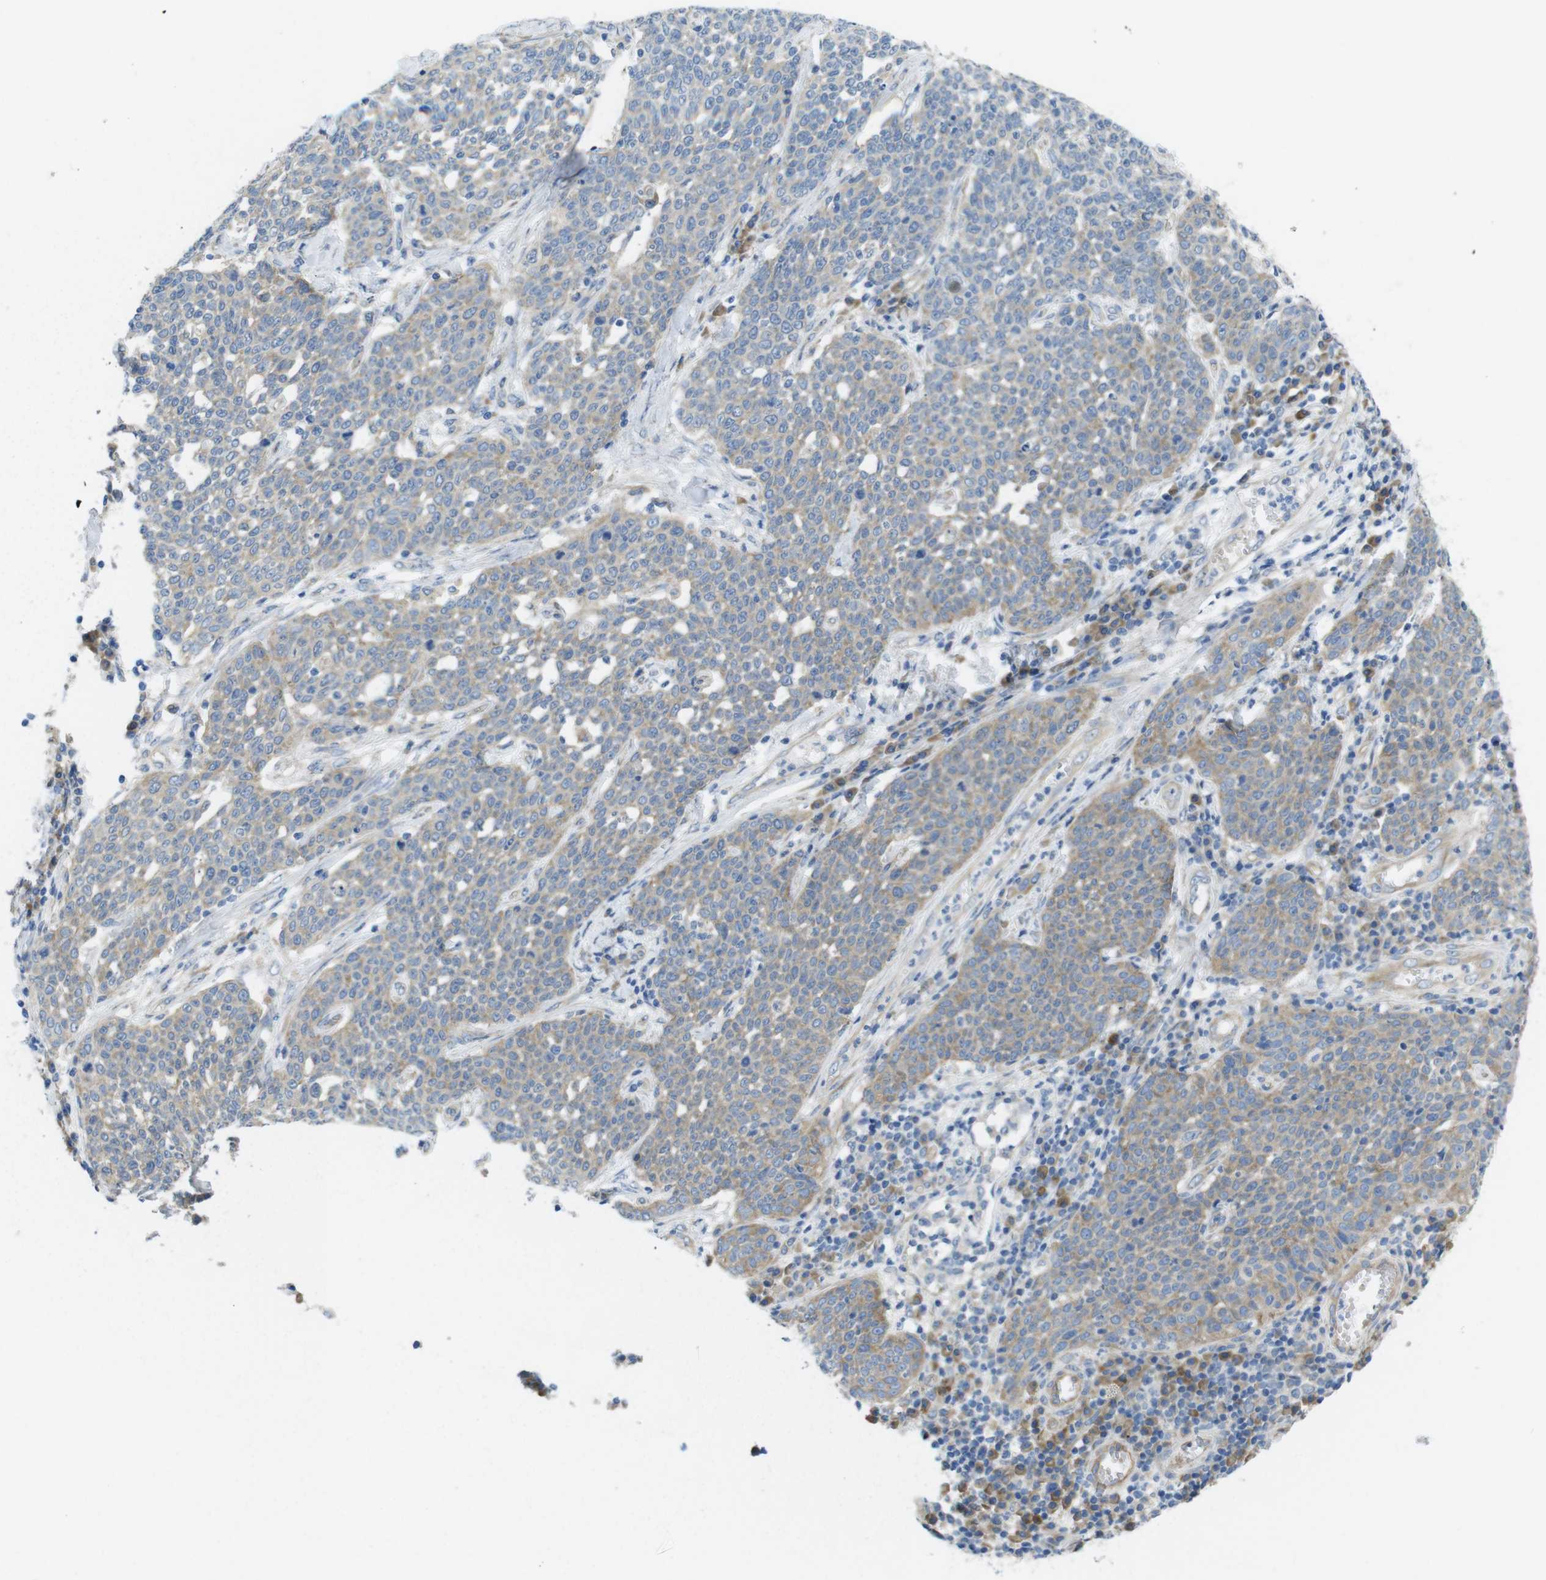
{"staining": {"intensity": "weak", "quantity": ">75%", "location": "cytoplasmic/membranous"}, "tissue": "cervical cancer", "cell_type": "Tumor cells", "image_type": "cancer", "snomed": [{"axis": "morphology", "description": "Squamous cell carcinoma, NOS"}, {"axis": "topography", "description": "Cervix"}], "caption": "High-magnification brightfield microscopy of cervical squamous cell carcinoma stained with DAB (brown) and counterstained with hematoxylin (blue). tumor cells exhibit weak cytoplasmic/membranous staining is seen in approximately>75% of cells.", "gene": "TMEM234", "patient": {"sex": "female", "age": 34}}